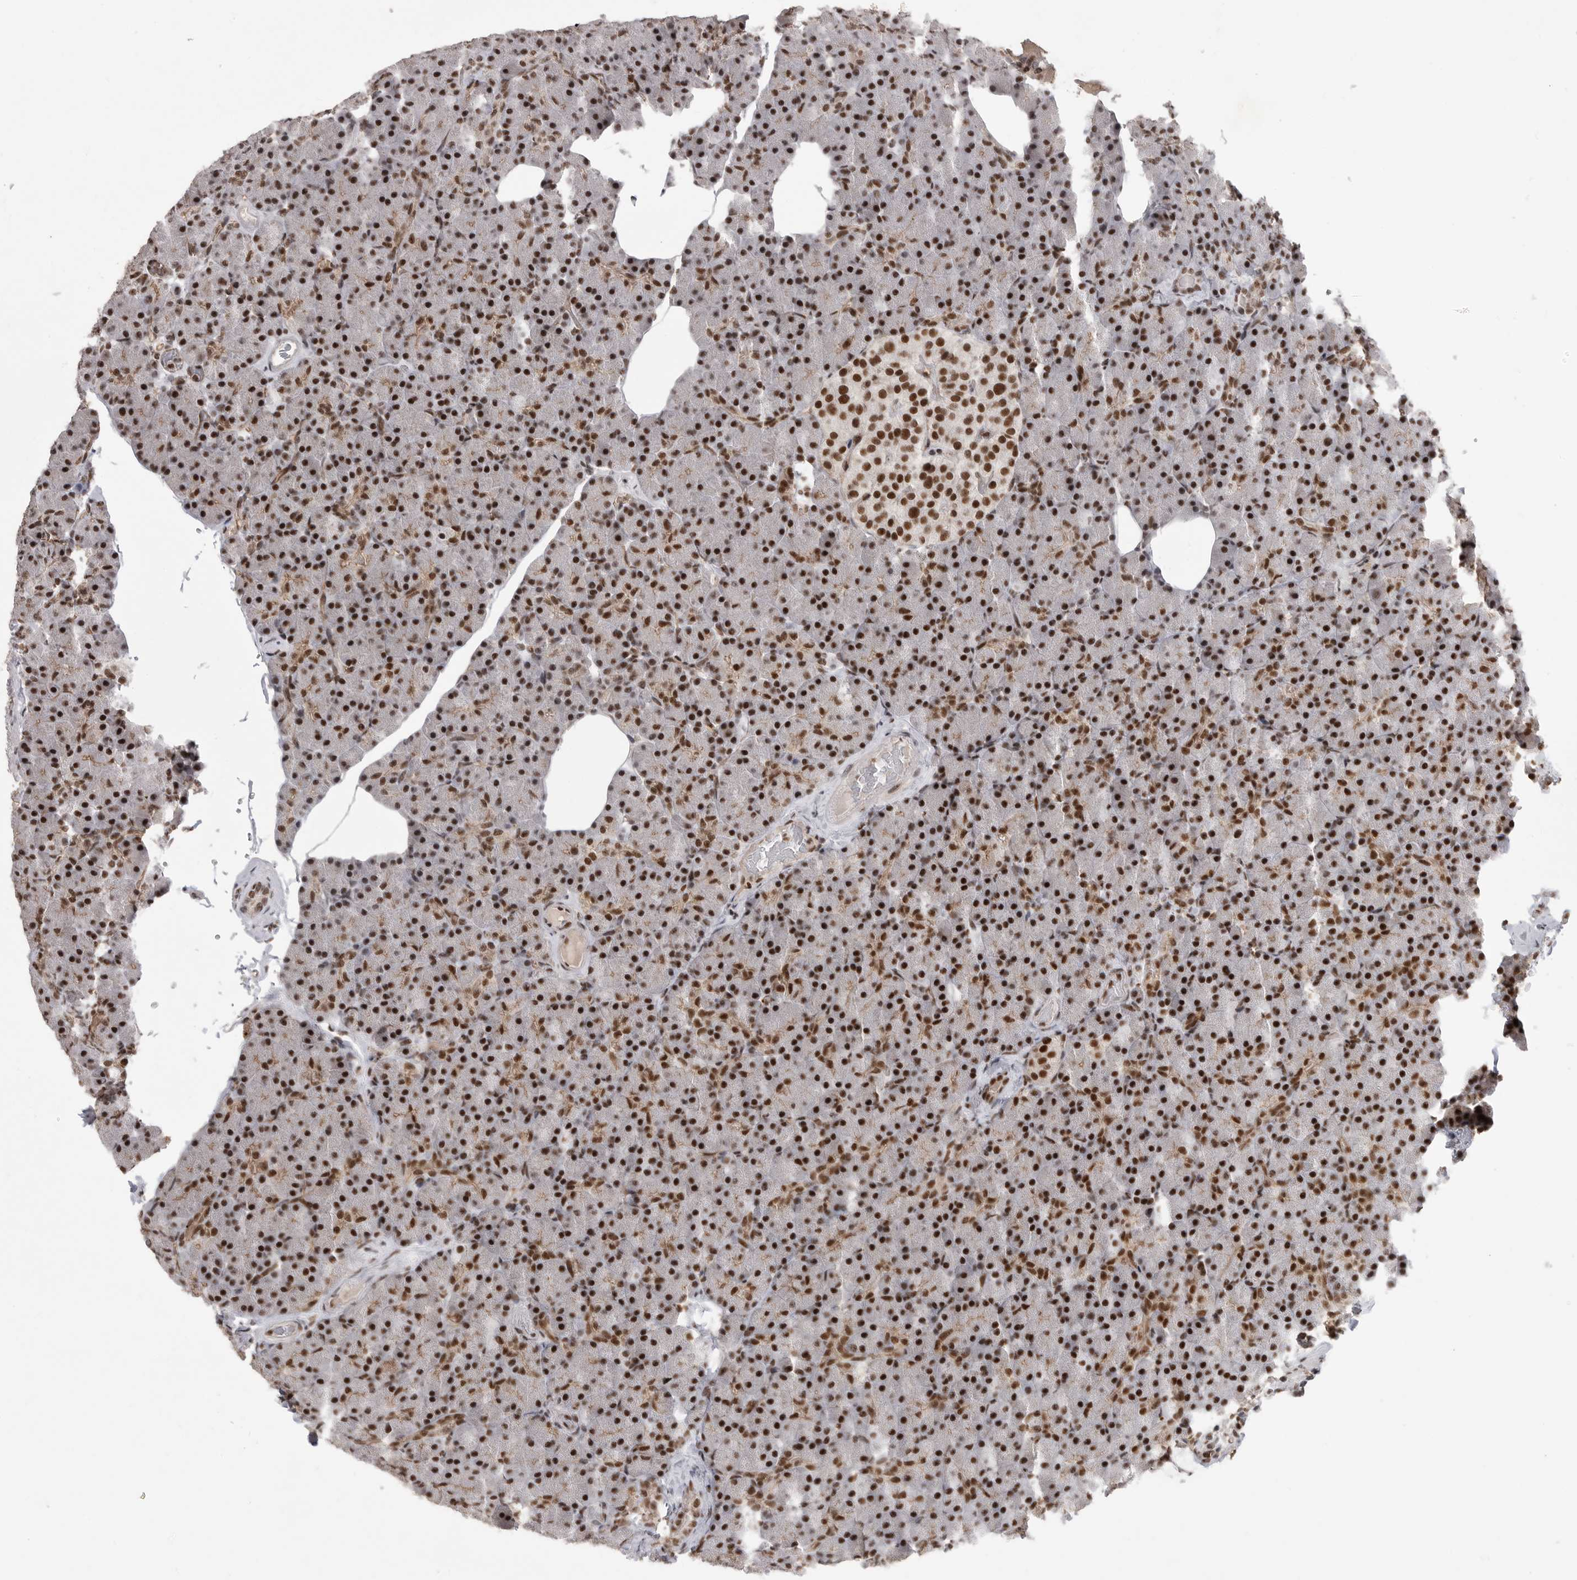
{"staining": {"intensity": "strong", "quantity": ">75%", "location": "nuclear"}, "tissue": "pancreas", "cell_type": "Exocrine glandular cells", "image_type": "normal", "snomed": [{"axis": "morphology", "description": "Normal tissue, NOS"}, {"axis": "topography", "description": "Pancreas"}], "caption": "Immunohistochemistry (IHC) micrograph of normal pancreas stained for a protein (brown), which exhibits high levels of strong nuclear staining in about >75% of exocrine glandular cells.", "gene": "PPP1R8", "patient": {"sex": "female", "age": 43}}